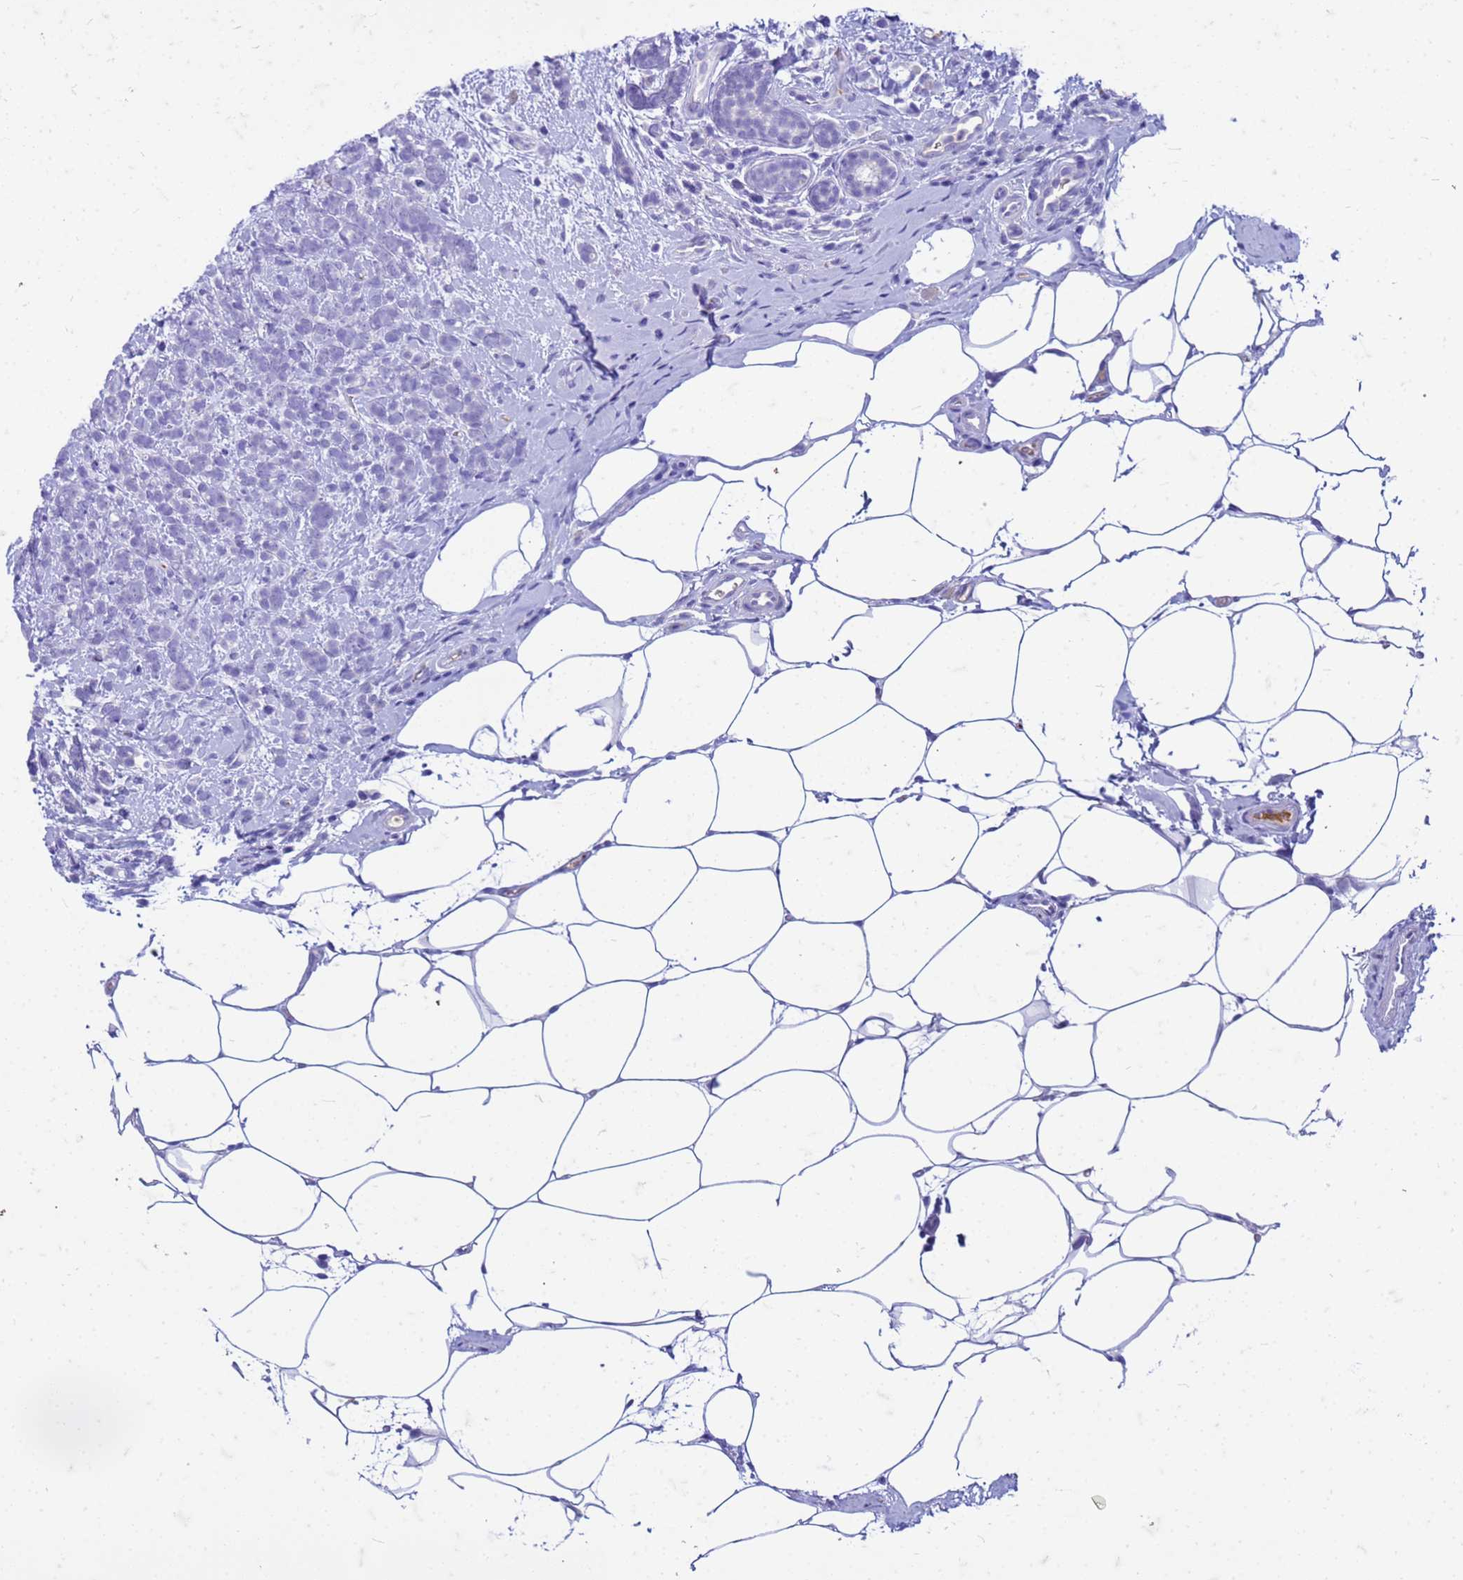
{"staining": {"intensity": "negative", "quantity": "none", "location": "none"}, "tissue": "breast cancer", "cell_type": "Tumor cells", "image_type": "cancer", "snomed": [{"axis": "morphology", "description": "Lobular carcinoma"}, {"axis": "topography", "description": "Breast"}], "caption": "IHC of breast cancer exhibits no staining in tumor cells.", "gene": "CFAP100", "patient": {"sex": "female", "age": 58}}